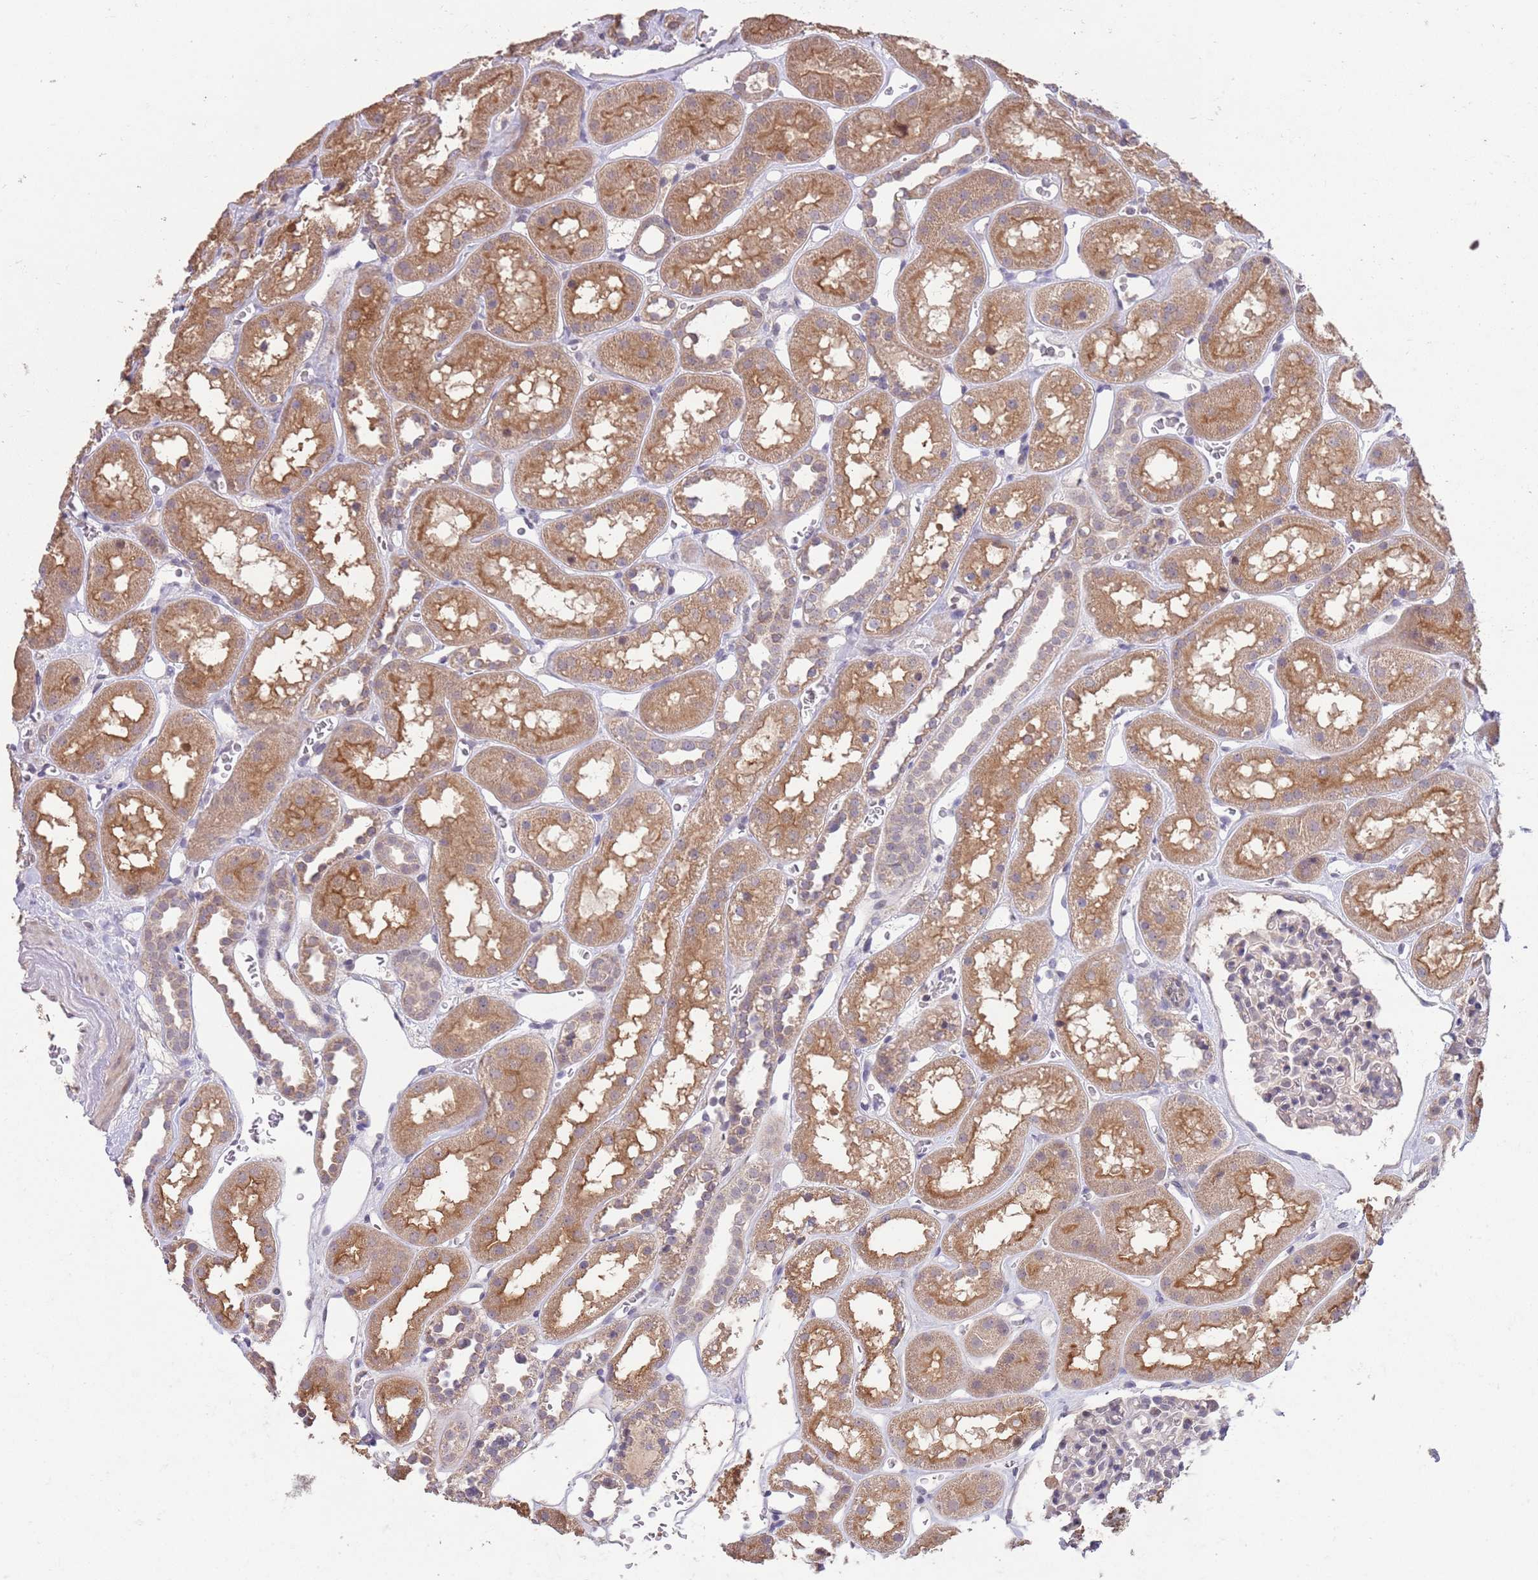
{"staining": {"intensity": "negative", "quantity": "none", "location": "none"}, "tissue": "kidney", "cell_type": "Cells in glomeruli", "image_type": "normal", "snomed": [{"axis": "morphology", "description": "Normal tissue, NOS"}, {"axis": "topography", "description": "Kidney"}], "caption": "Immunohistochemistry of benign kidney exhibits no staining in cells in glomeruli.", "gene": "MEI1", "patient": {"sex": "female", "age": 41}}